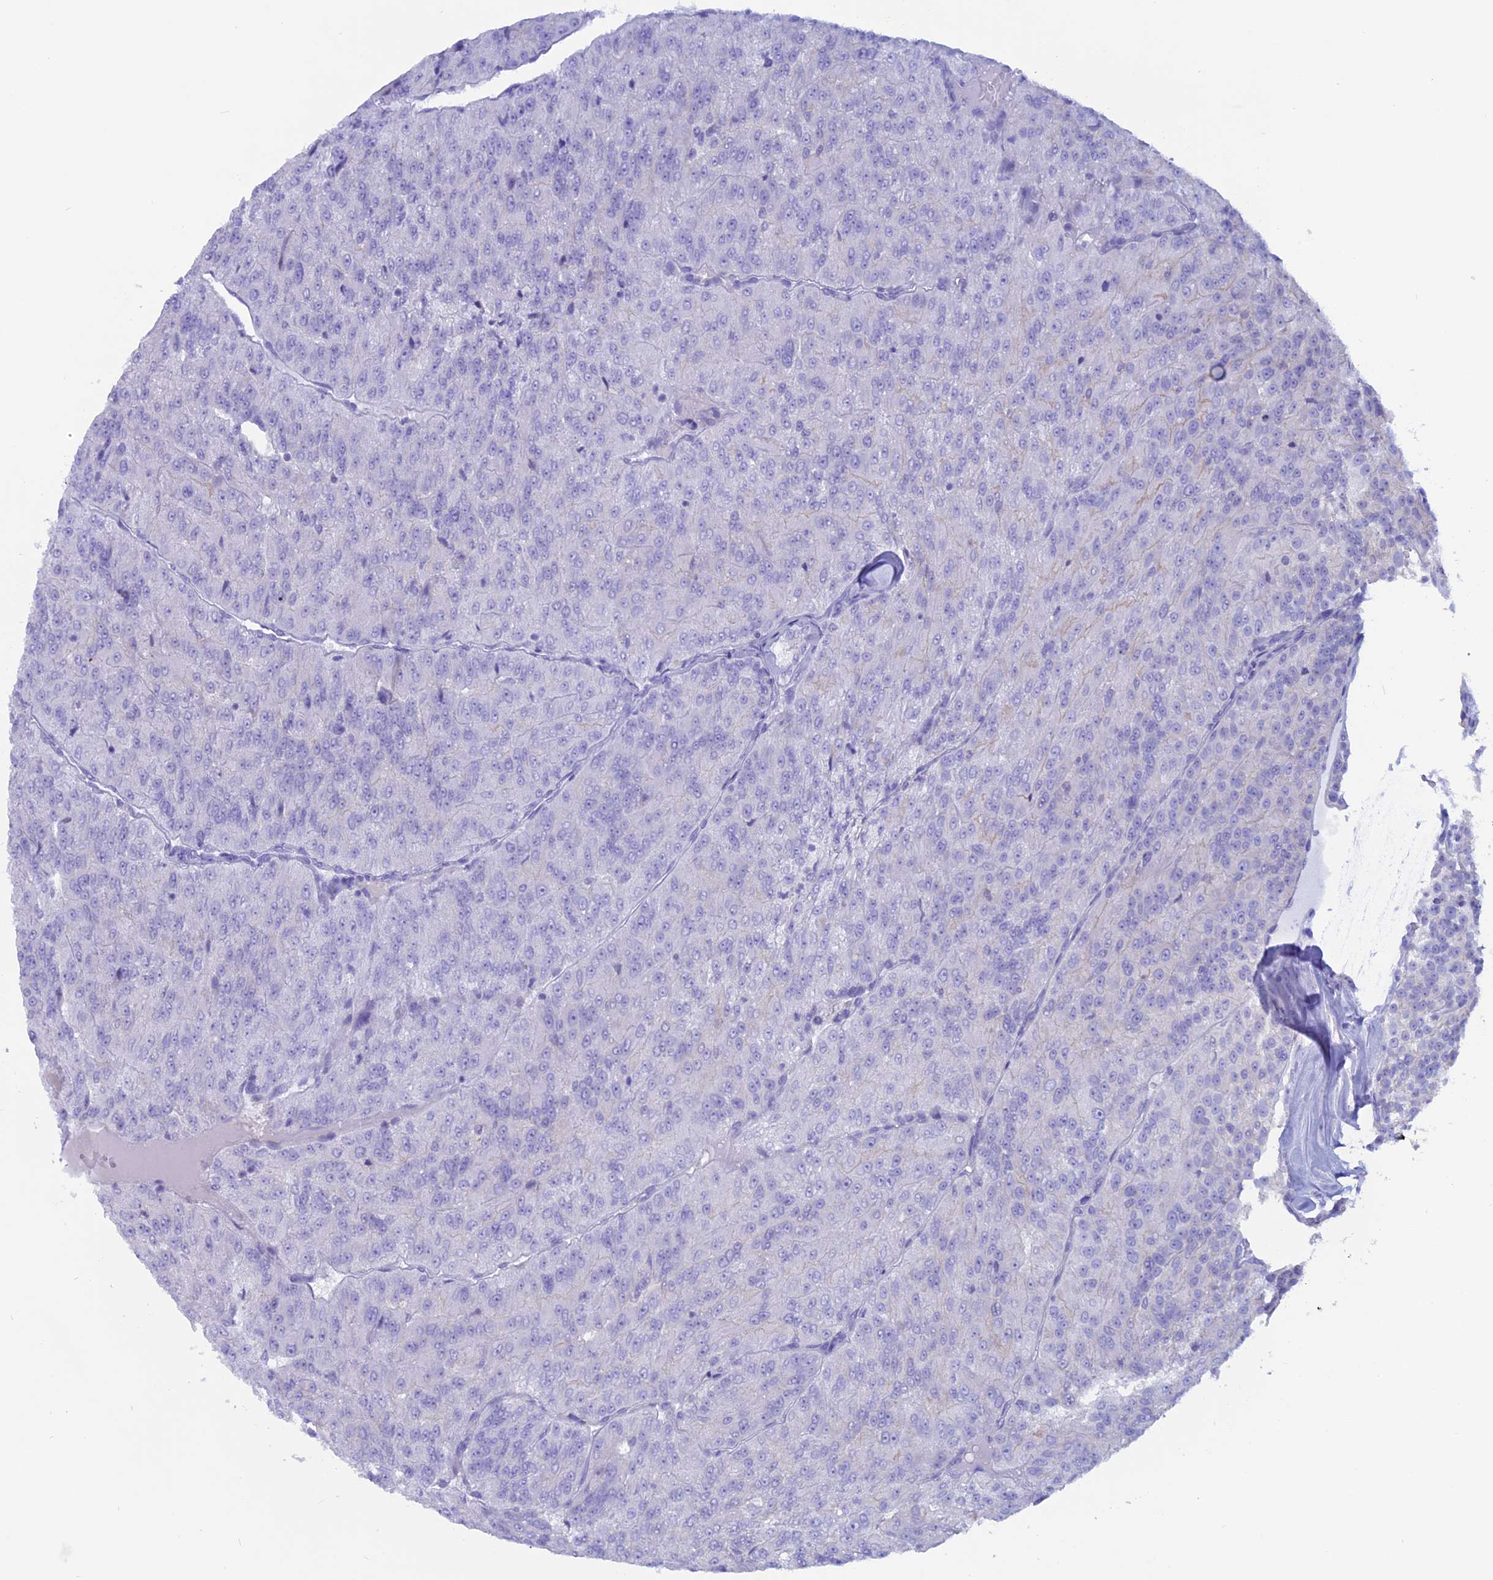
{"staining": {"intensity": "negative", "quantity": "none", "location": "none"}, "tissue": "renal cancer", "cell_type": "Tumor cells", "image_type": "cancer", "snomed": [{"axis": "morphology", "description": "Adenocarcinoma, NOS"}, {"axis": "topography", "description": "Kidney"}], "caption": "Immunohistochemistry histopathology image of neoplastic tissue: human renal adenocarcinoma stained with DAB demonstrates no significant protein staining in tumor cells.", "gene": "RP1", "patient": {"sex": "female", "age": 63}}